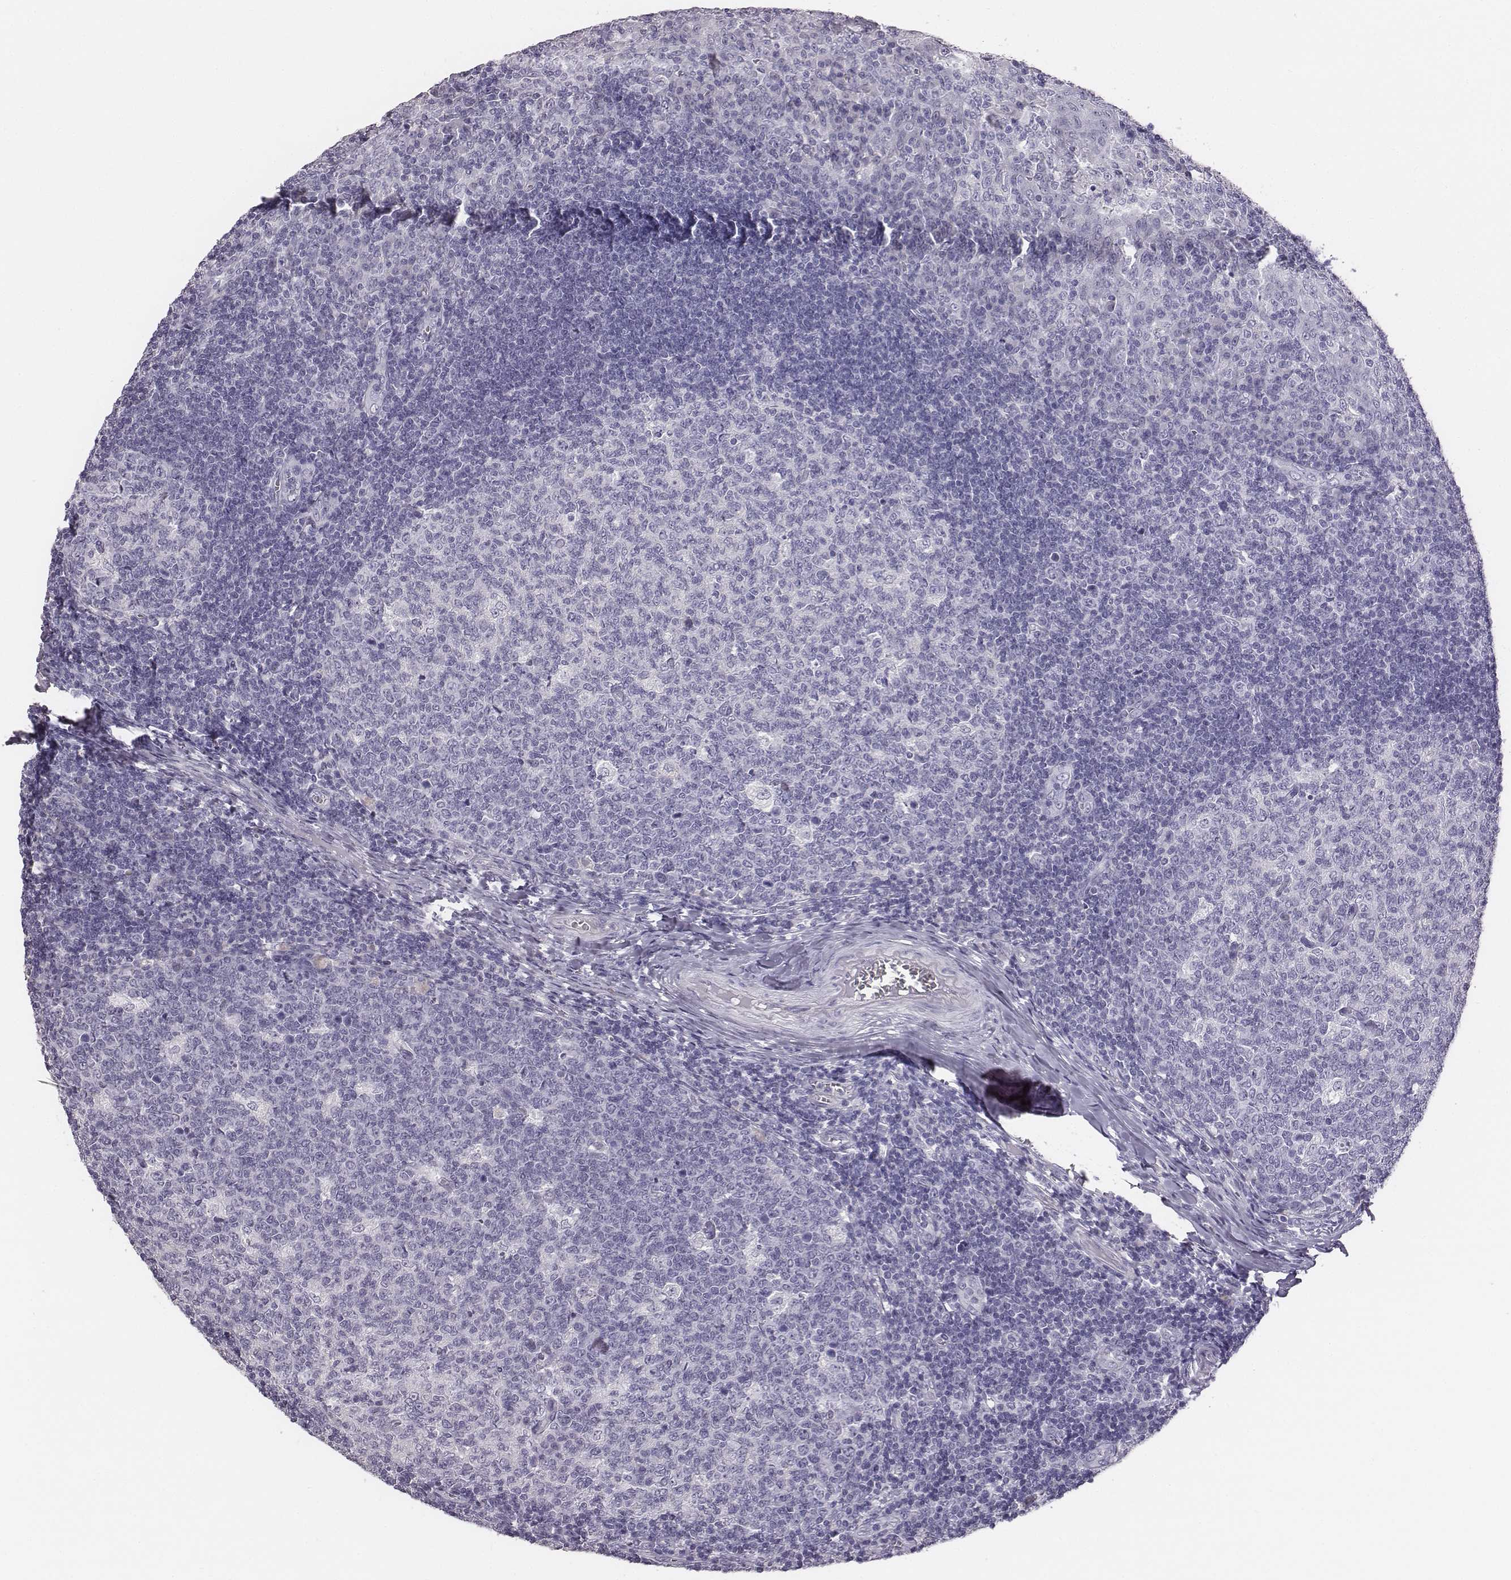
{"staining": {"intensity": "negative", "quantity": "none", "location": "none"}, "tissue": "tonsil", "cell_type": "Germinal center cells", "image_type": "normal", "snomed": [{"axis": "morphology", "description": "Normal tissue, NOS"}, {"axis": "topography", "description": "Tonsil"}], "caption": "This histopathology image is of unremarkable tonsil stained with IHC to label a protein in brown with the nuclei are counter-stained blue. There is no staining in germinal center cells. (DAB immunohistochemistry (IHC) visualized using brightfield microscopy, high magnification).", "gene": "ENSG00000290147", "patient": {"sex": "female", "age": 13}}